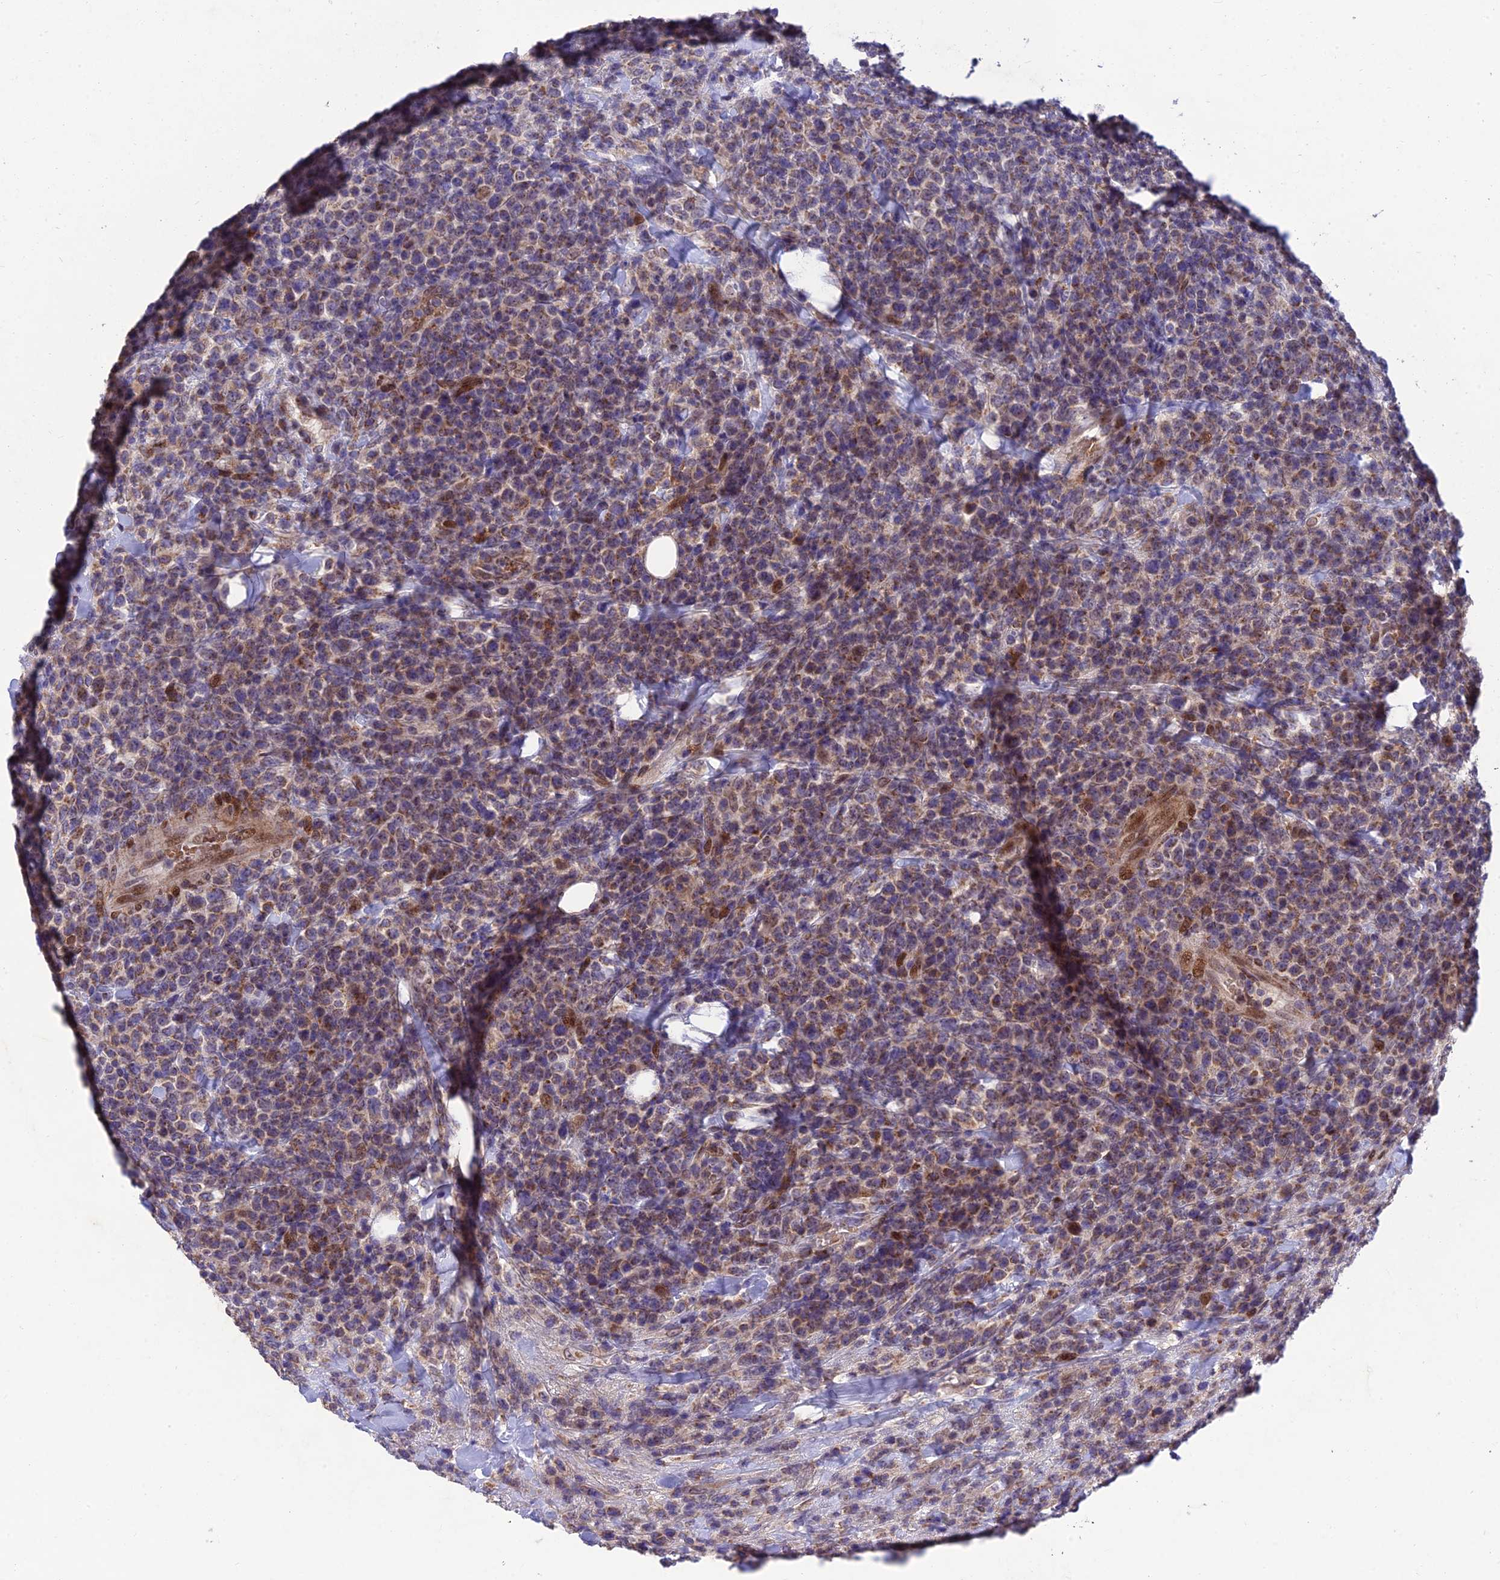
{"staining": {"intensity": "weak", "quantity": ">75%", "location": "cytoplasmic/membranous"}, "tissue": "lymphoma", "cell_type": "Tumor cells", "image_type": "cancer", "snomed": [{"axis": "morphology", "description": "Malignant lymphoma, non-Hodgkin's type, High grade"}, {"axis": "topography", "description": "Colon"}], "caption": "Lymphoma stained with a protein marker shows weak staining in tumor cells.", "gene": "MGAT2", "patient": {"sex": "female", "age": 53}}